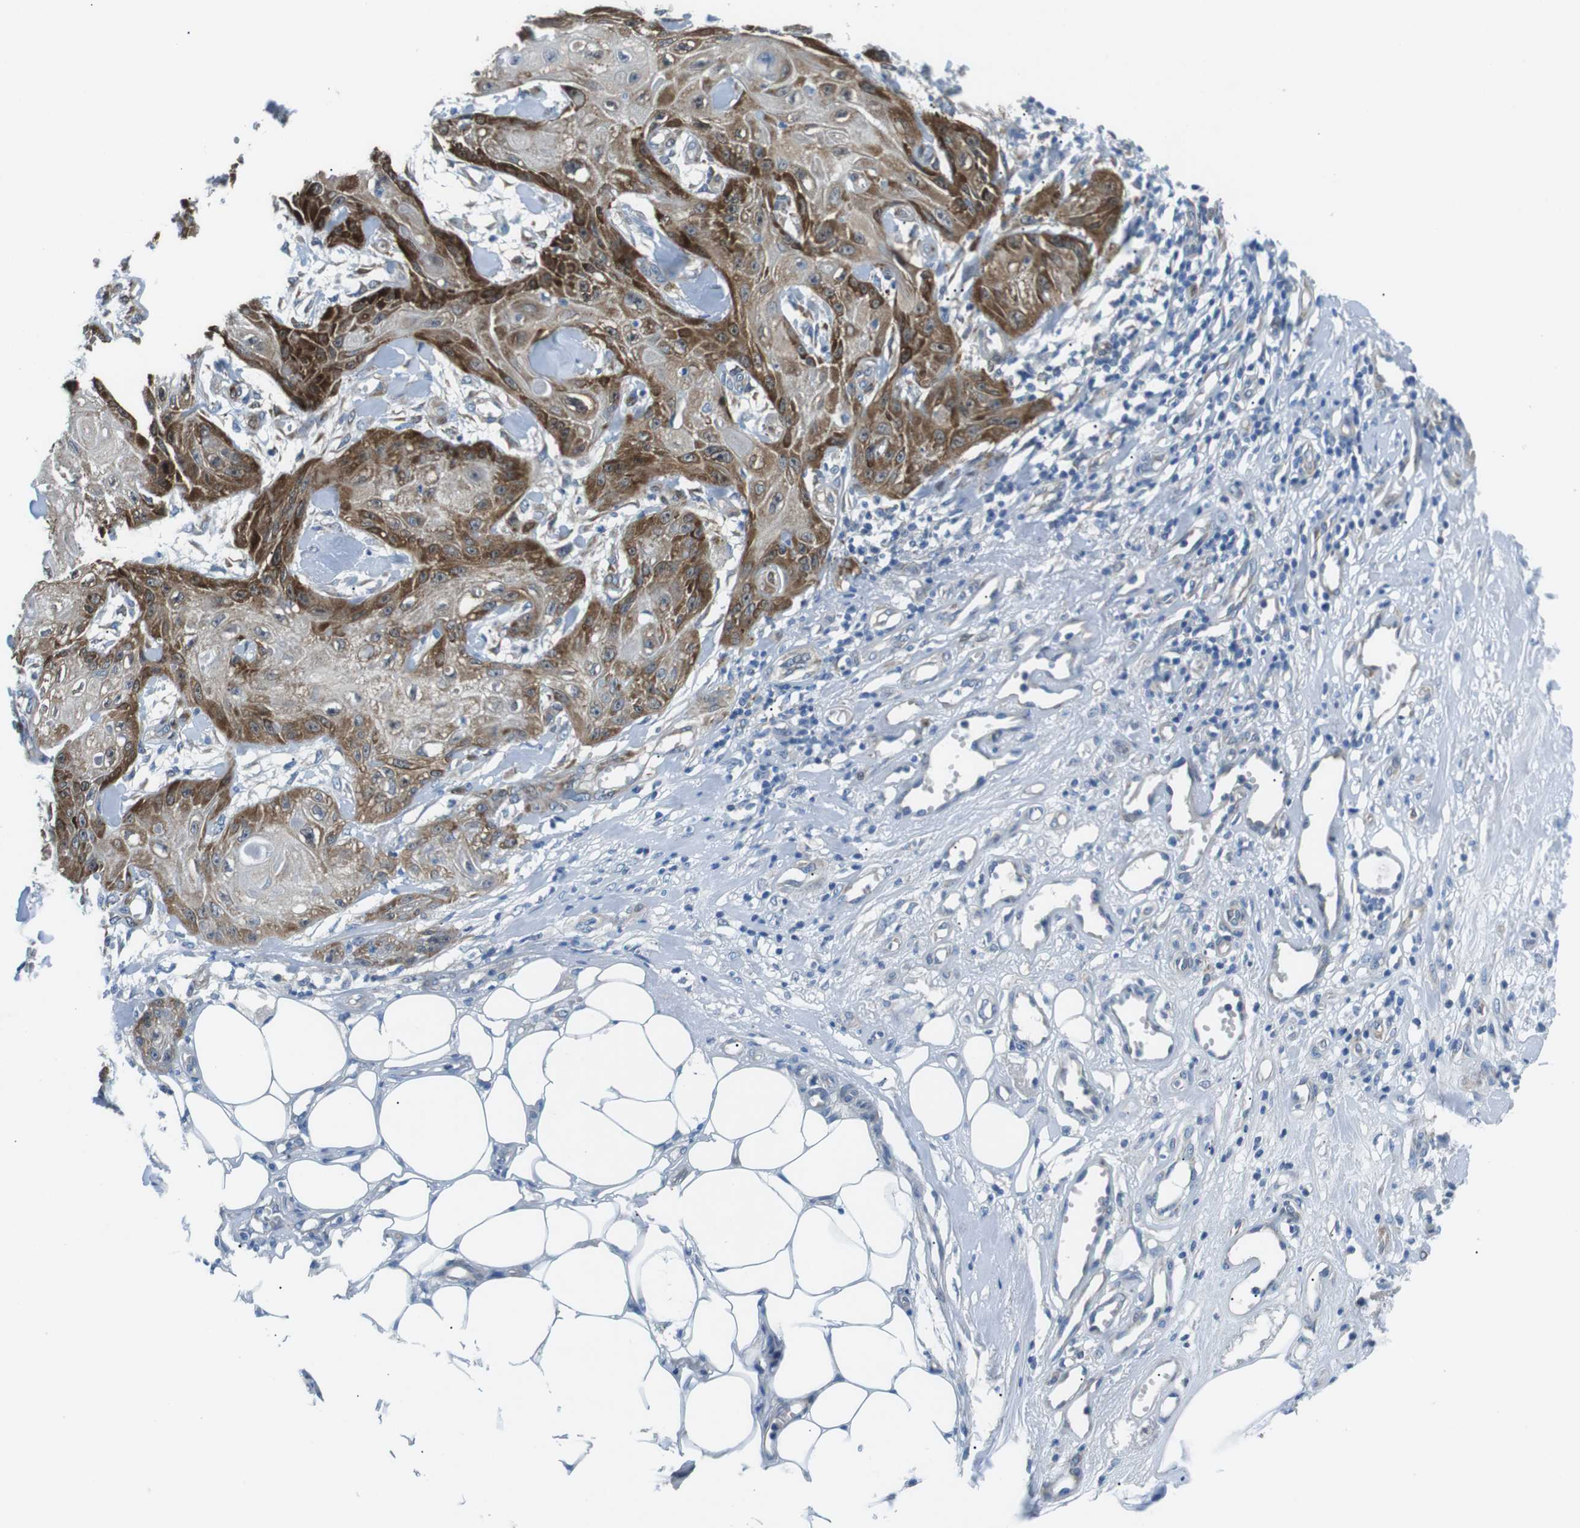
{"staining": {"intensity": "strong", "quantity": "25%-75%", "location": "cytoplasmic/membranous"}, "tissue": "skin cancer", "cell_type": "Tumor cells", "image_type": "cancer", "snomed": [{"axis": "morphology", "description": "Squamous cell carcinoma, NOS"}, {"axis": "topography", "description": "Skin"}], "caption": "DAB immunohistochemical staining of human squamous cell carcinoma (skin) reveals strong cytoplasmic/membranous protein staining in about 25%-75% of tumor cells. (Stains: DAB in brown, nuclei in blue, Microscopy: brightfield microscopy at high magnification).", "gene": "PHLDA1", "patient": {"sex": "male", "age": 74}}